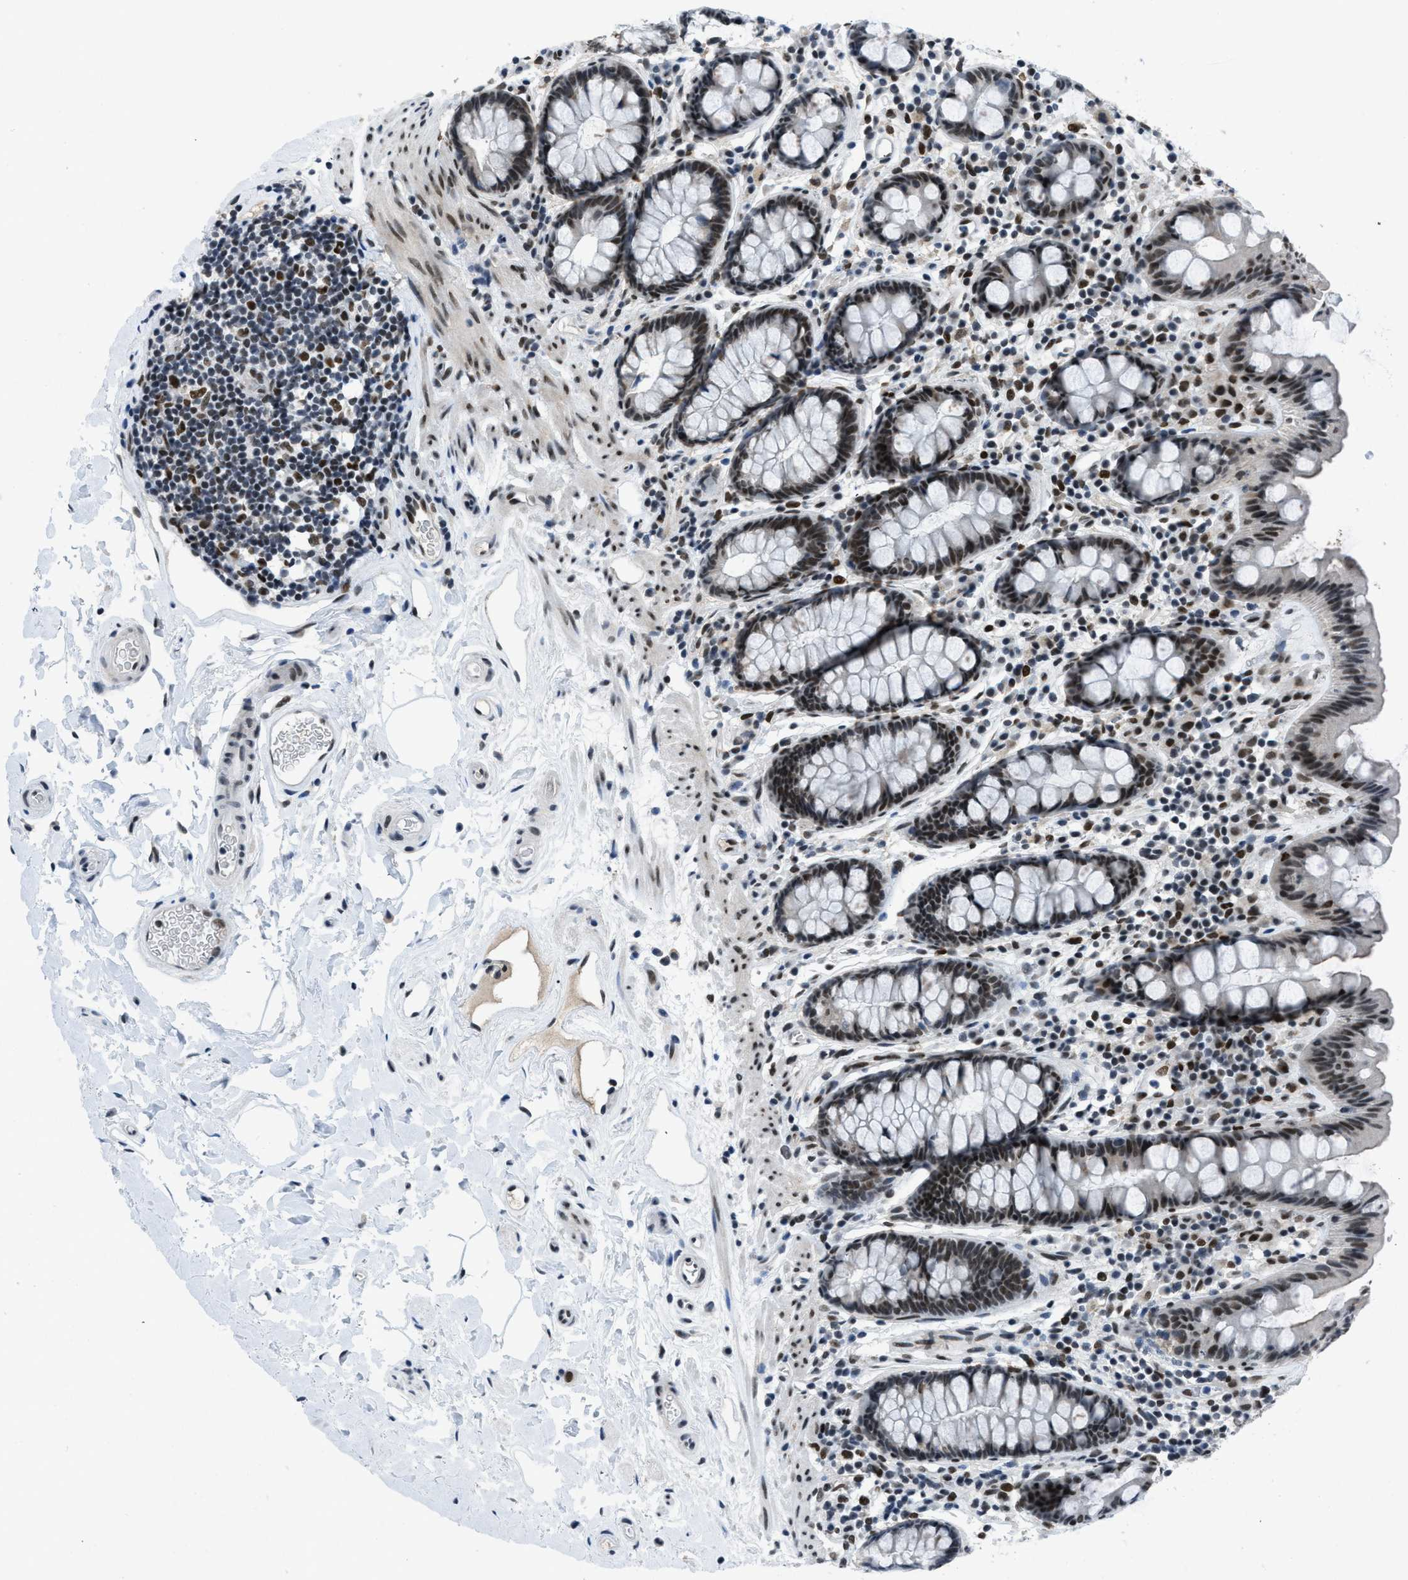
{"staining": {"intensity": "strong", "quantity": ">75%", "location": "nuclear"}, "tissue": "colon", "cell_type": "Endothelial cells", "image_type": "normal", "snomed": [{"axis": "morphology", "description": "Normal tissue, NOS"}, {"axis": "topography", "description": "Colon"}], "caption": "Immunohistochemical staining of unremarkable human colon shows >75% levels of strong nuclear protein staining in about >75% of endothelial cells. (IHC, brightfield microscopy, high magnification).", "gene": "GATAD2B", "patient": {"sex": "female", "age": 80}}